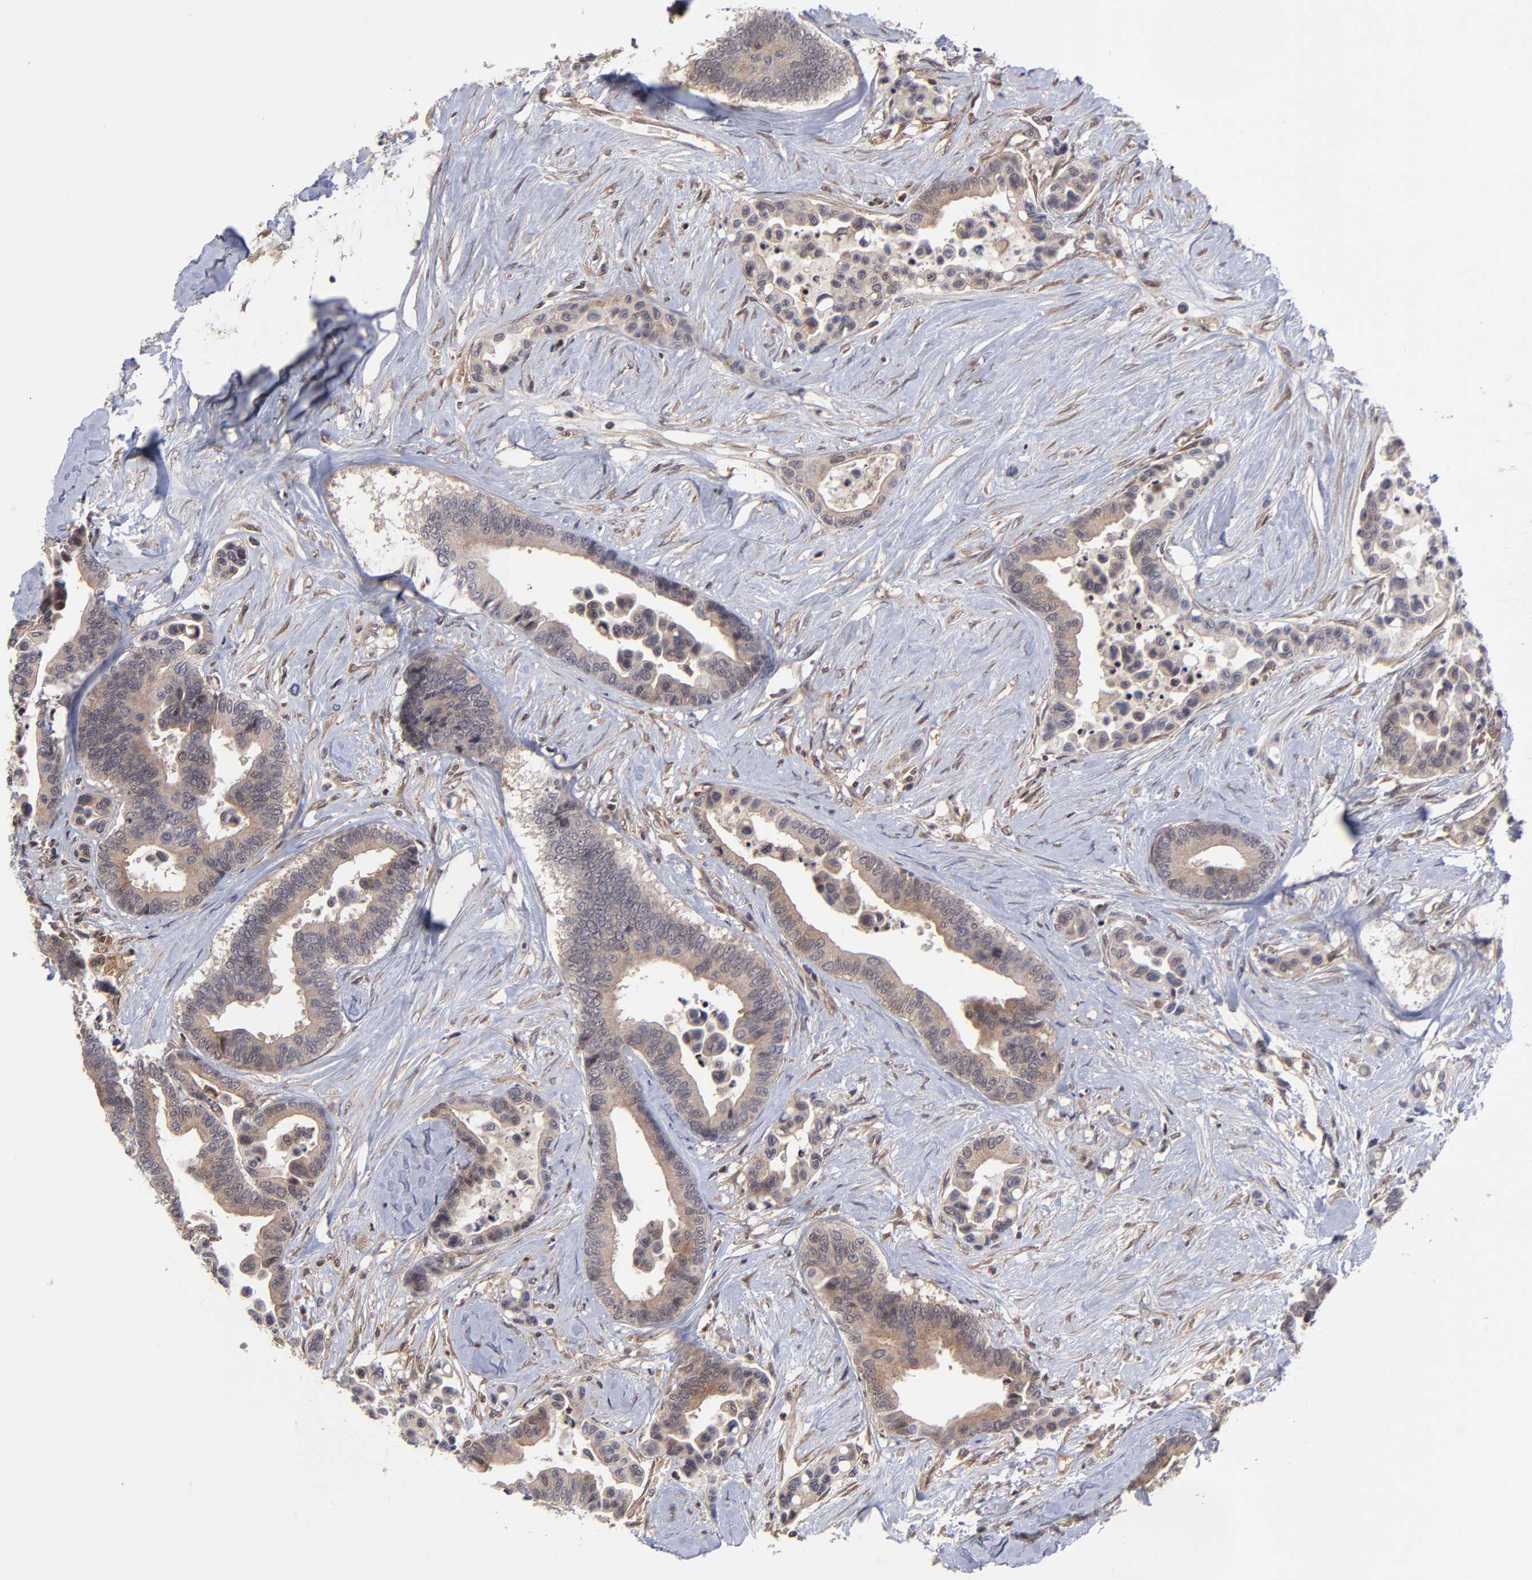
{"staining": {"intensity": "moderate", "quantity": ">75%", "location": "cytoplasmic/membranous"}, "tissue": "colorectal cancer", "cell_type": "Tumor cells", "image_type": "cancer", "snomed": [{"axis": "morphology", "description": "Adenocarcinoma, NOS"}, {"axis": "topography", "description": "Colon"}], "caption": "Immunohistochemistry (IHC) of adenocarcinoma (colorectal) reveals medium levels of moderate cytoplasmic/membranous expression in approximately >75% of tumor cells. (Stains: DAB in brown, nuclei in blue, Microscopy: brightfield microscopy at high magnification).", "gene": "UBE2L6", "patient": {"sex": "male", "age": 82}}